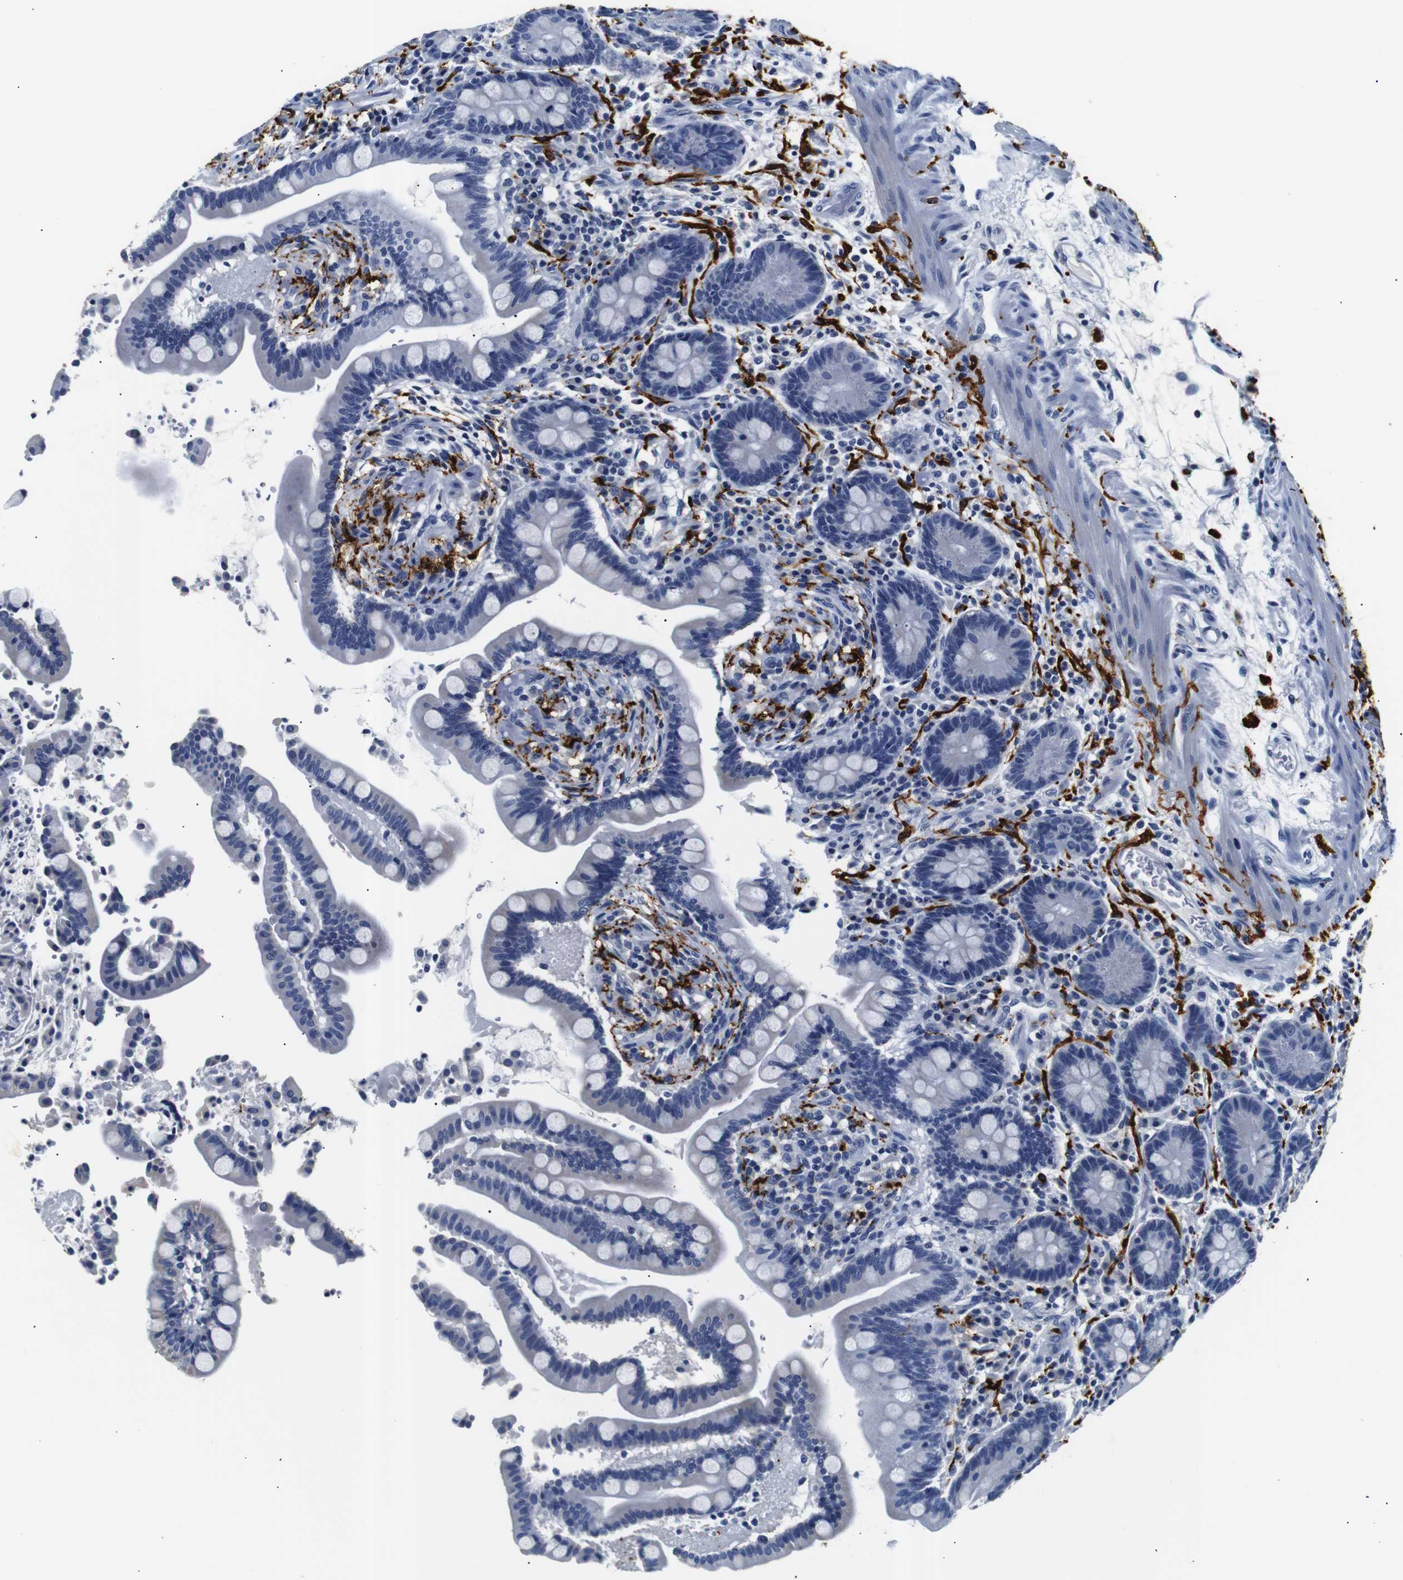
{"staining": {"intensity": "negative", "quantity": "none", "location": "none"}, "tissue": "colon", "cell_type": "Endothelial cells", "image_type": "normal", "snomed": [{"axis": "morphology", "description": "Normal tissue, NOS"}, {"axis": "topography", "description": "Colon"}], "caption": "IHC histopathology image of normal colon stained for a protein (brown), which exhibits no positivity in endothelial cells. (Brightfield microscopy of DAB IHC at high magnification).", "gene": "GAP43", "patient": {"sex": "male", "age": 73}}